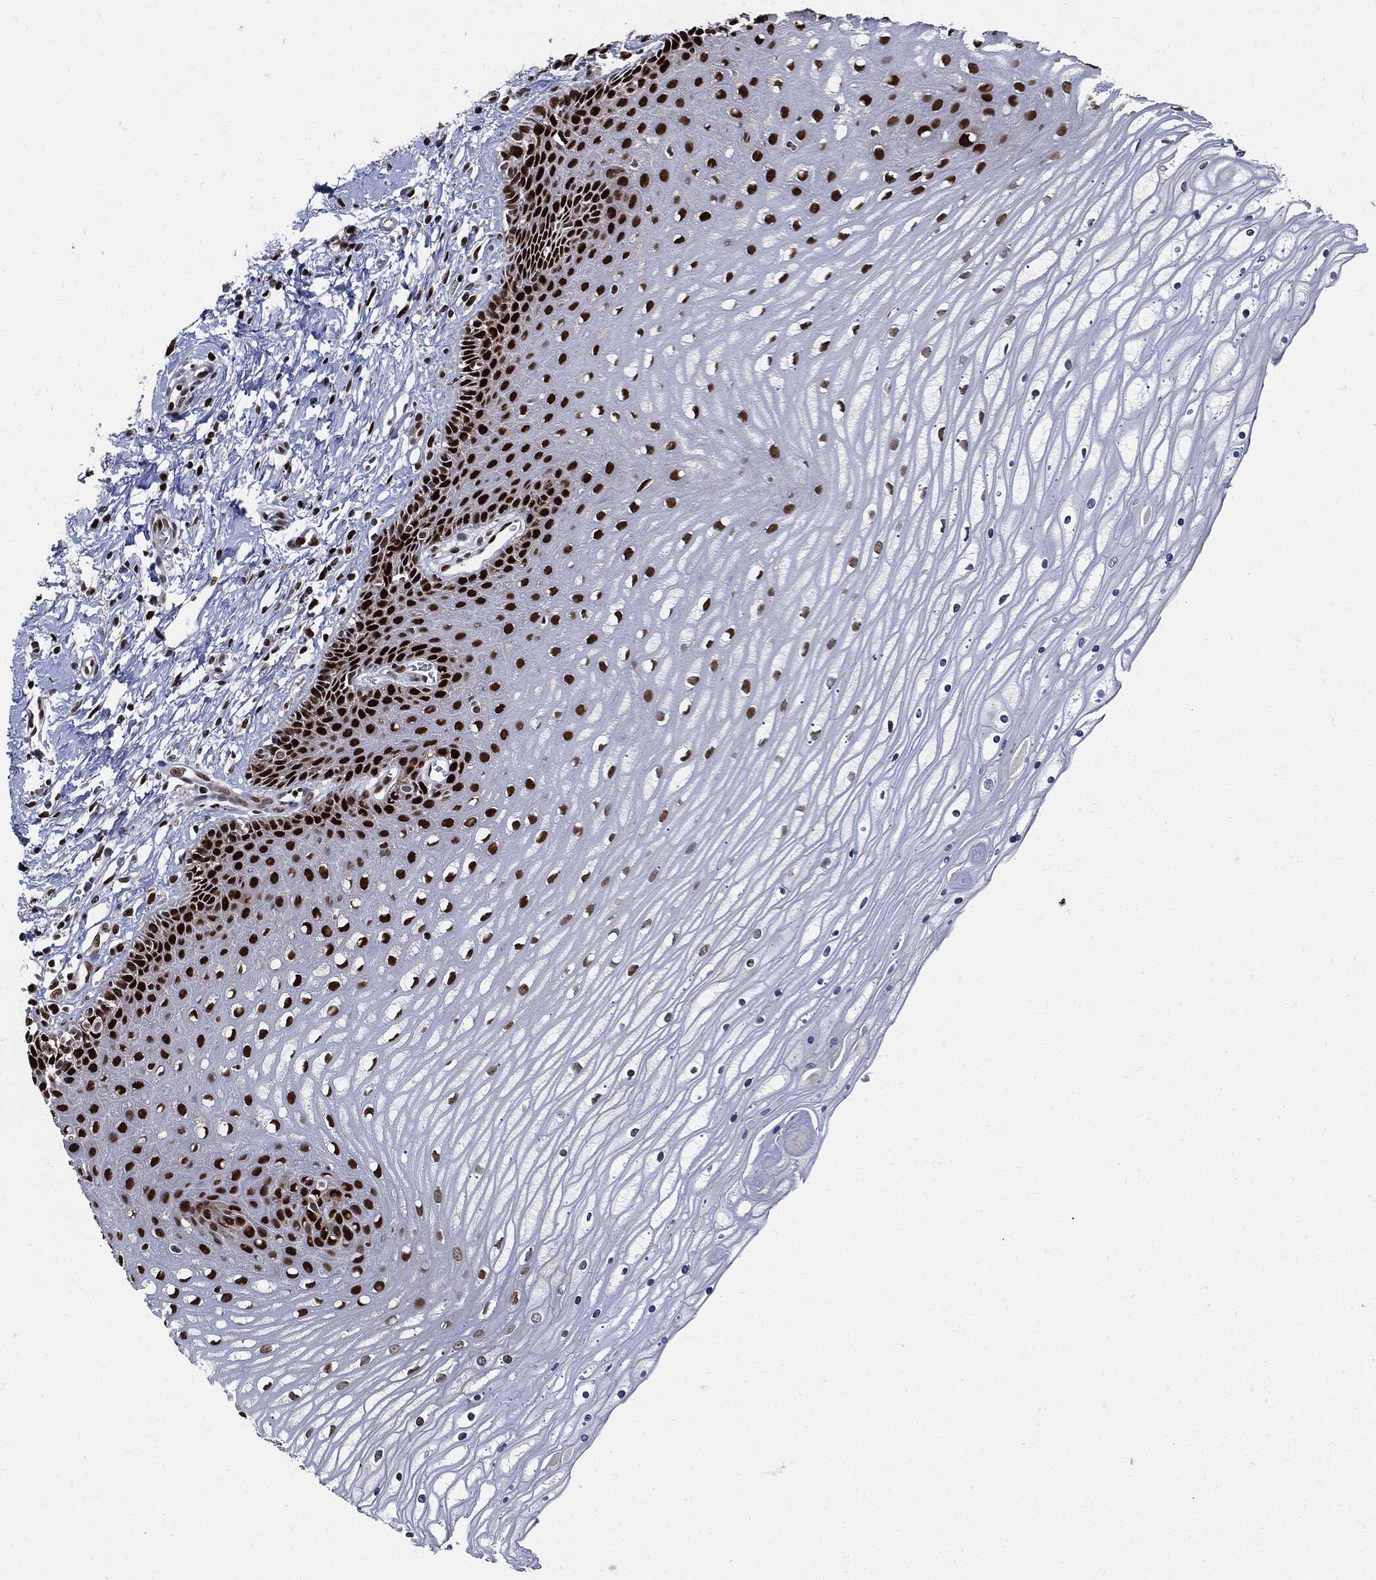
{"staining": {"intensity": "moderate", "quantity": ">75%", "location": "nuclear"}, "tissue": "cervix", "cell_type": "Glandular cells", "image_type": "normal", "snomed": [{"axis": "morphology", "description": "Normal tissue, NOS"}, {"axis": "topography", "description": "Cervix"}], "caption": "Immunohistochemical staining of normal human cervix shows medium levels of moderate nuclear staining in about >75% of glandular cells.", "gene": "PCNA", "patient": {"sex": "female", "age": 35}}